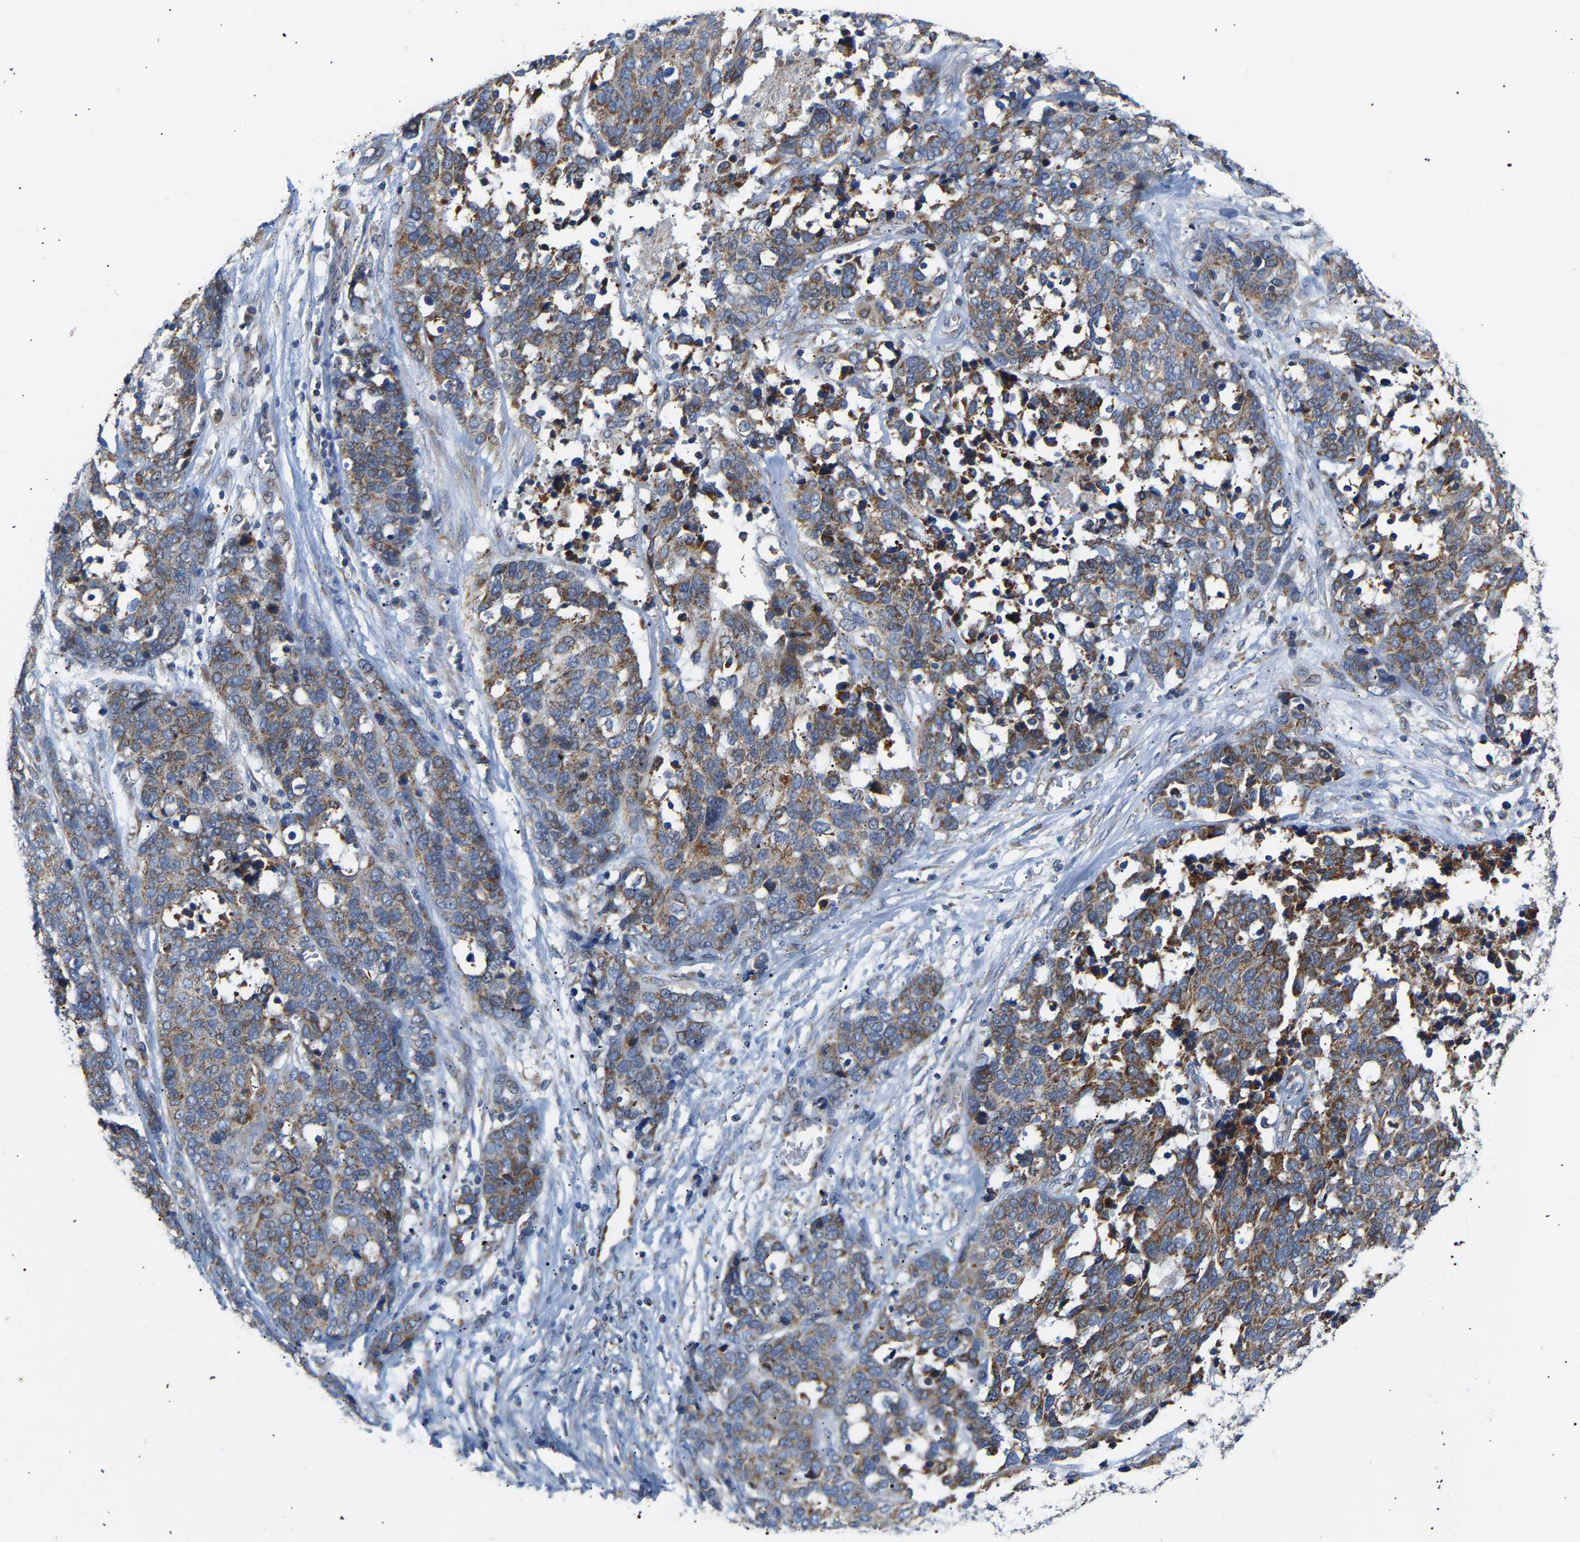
{"staining": {"intensity": "moderate", "quantity": "25%-75%", "location": "cytoplasmic/membranous"}, "tissue": "ovarian cancer", "cell_type": "Tumor cells", "image_type": "cancer", "snomed": [{"axis": "morphology", "description": "Cystadenocarcinoma, serous, NOS"}, {"axis": "topography", "description": "Ovary"}], "caption": "DAB (3,3'-diaminobenzidine) immunohistochemical staining of human serous cystadenocarcinoma (ovarian) displays moderate cytoplasmic/membranous protein positivity in approximately 25%-75% of tumor cells. The protein of interest is shown in brown color, while the nuclei are stained blue.", "gene": "TMEM168", "patient": {"sex": "female", "age": 44}}